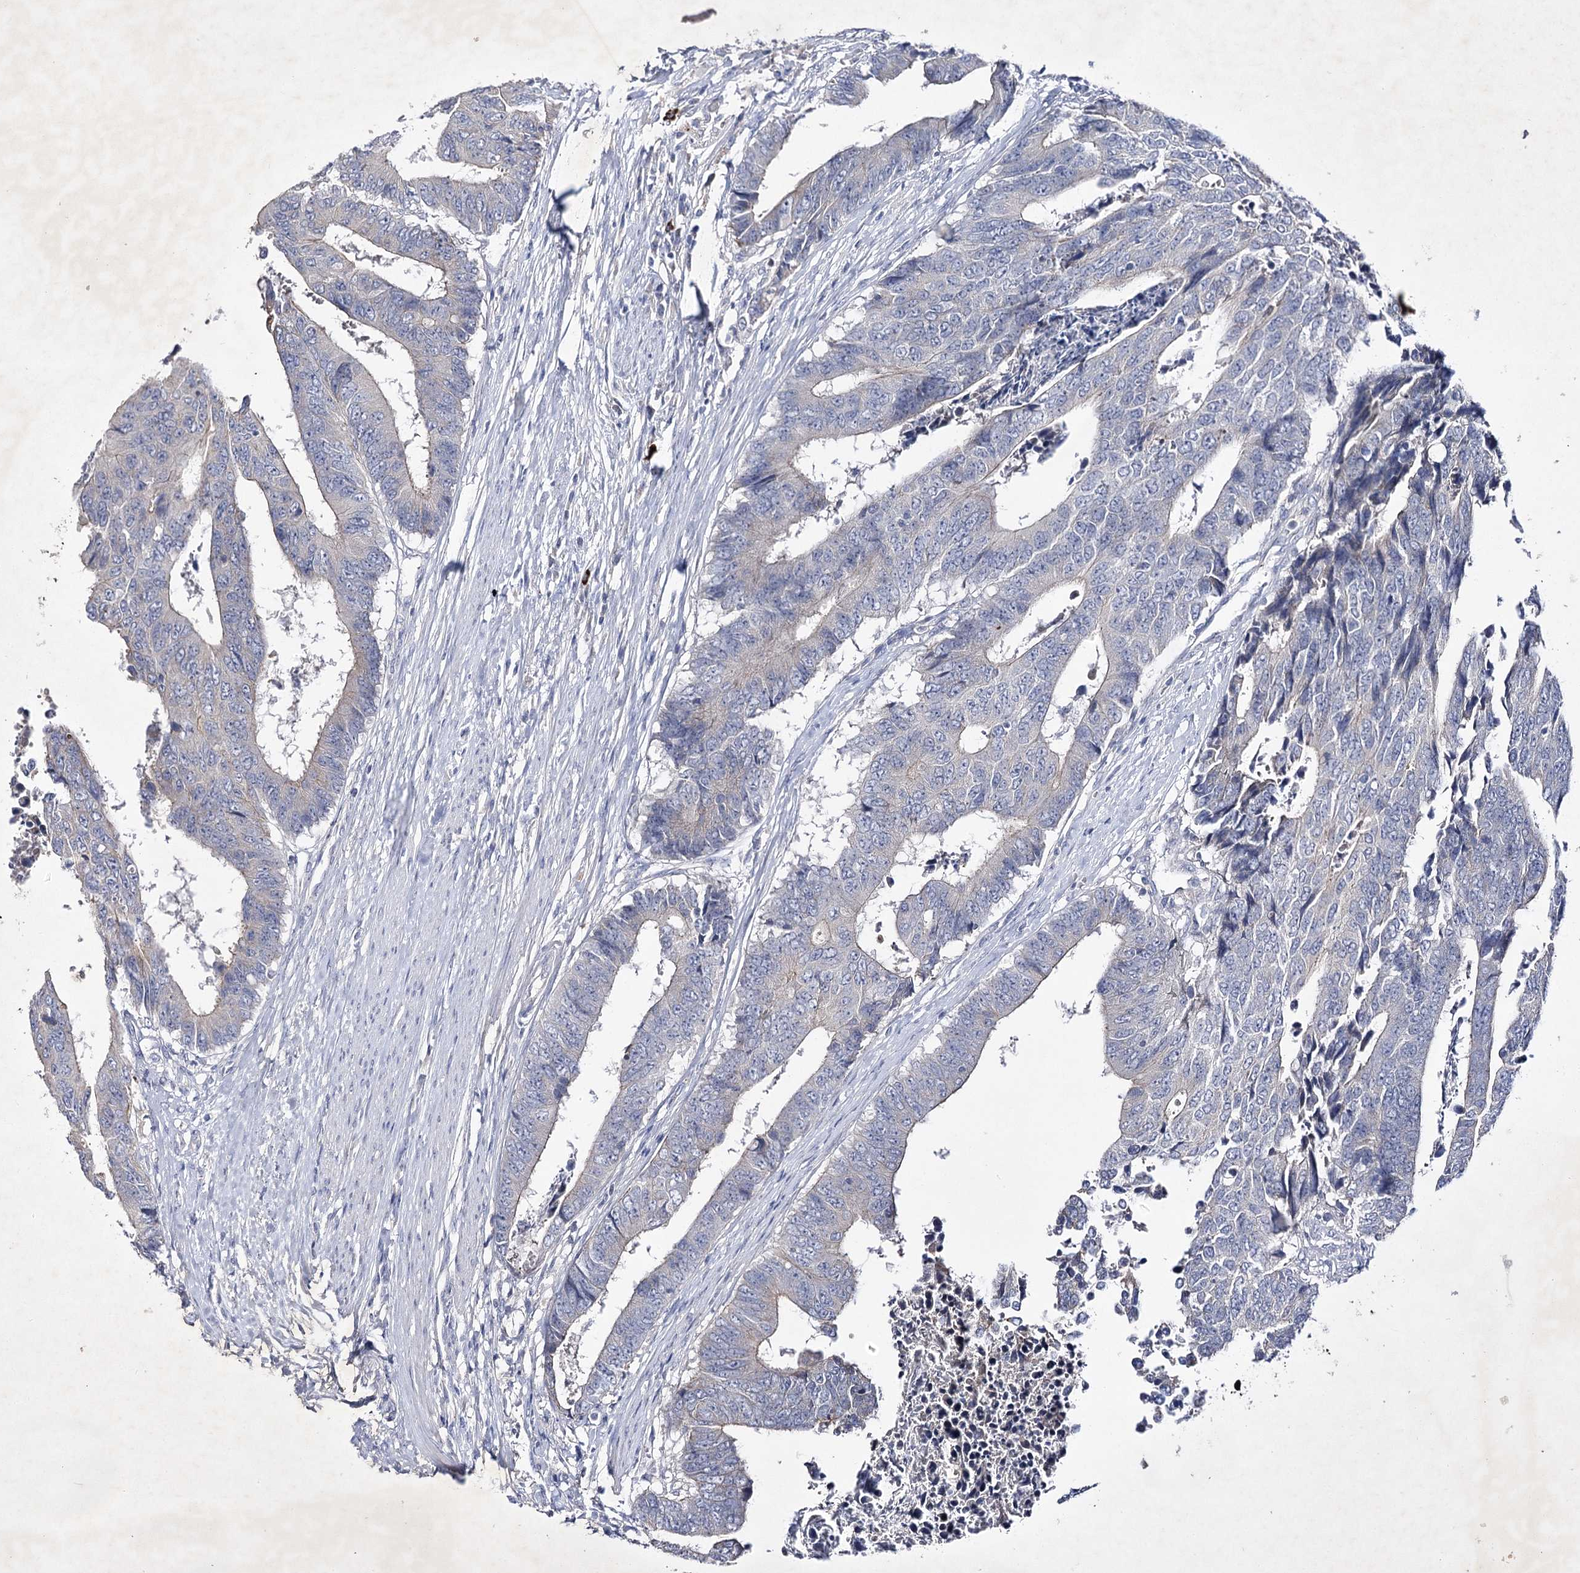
{"staining": {"intensity": "negative", "quantity": "none", "location": "none"}, "tissue": "colorectal cancer", "cell_type": "Tumor cells", "image_type": "cancer", "snomed": [{"axis": "morphology", "description": "Adenocarcinoma, NOS"}, {"axis": "topography", "description": "Rectum"}], "caption": "This photomicrograph is of colorectal adenocarcinoma stained with immunohistochemistry (IHC) to label a protein in brown with the nuclei are counter-stained blue. There is no staining in tumor cells. (Stains: DAB (3,3'-diaminobenzidine) IHC with hematoxylin counter stain, Microscopy: brightfield microscopy at high magnification).", "gene": "COX15", "patient": {"sex": "male", "age": 84}}